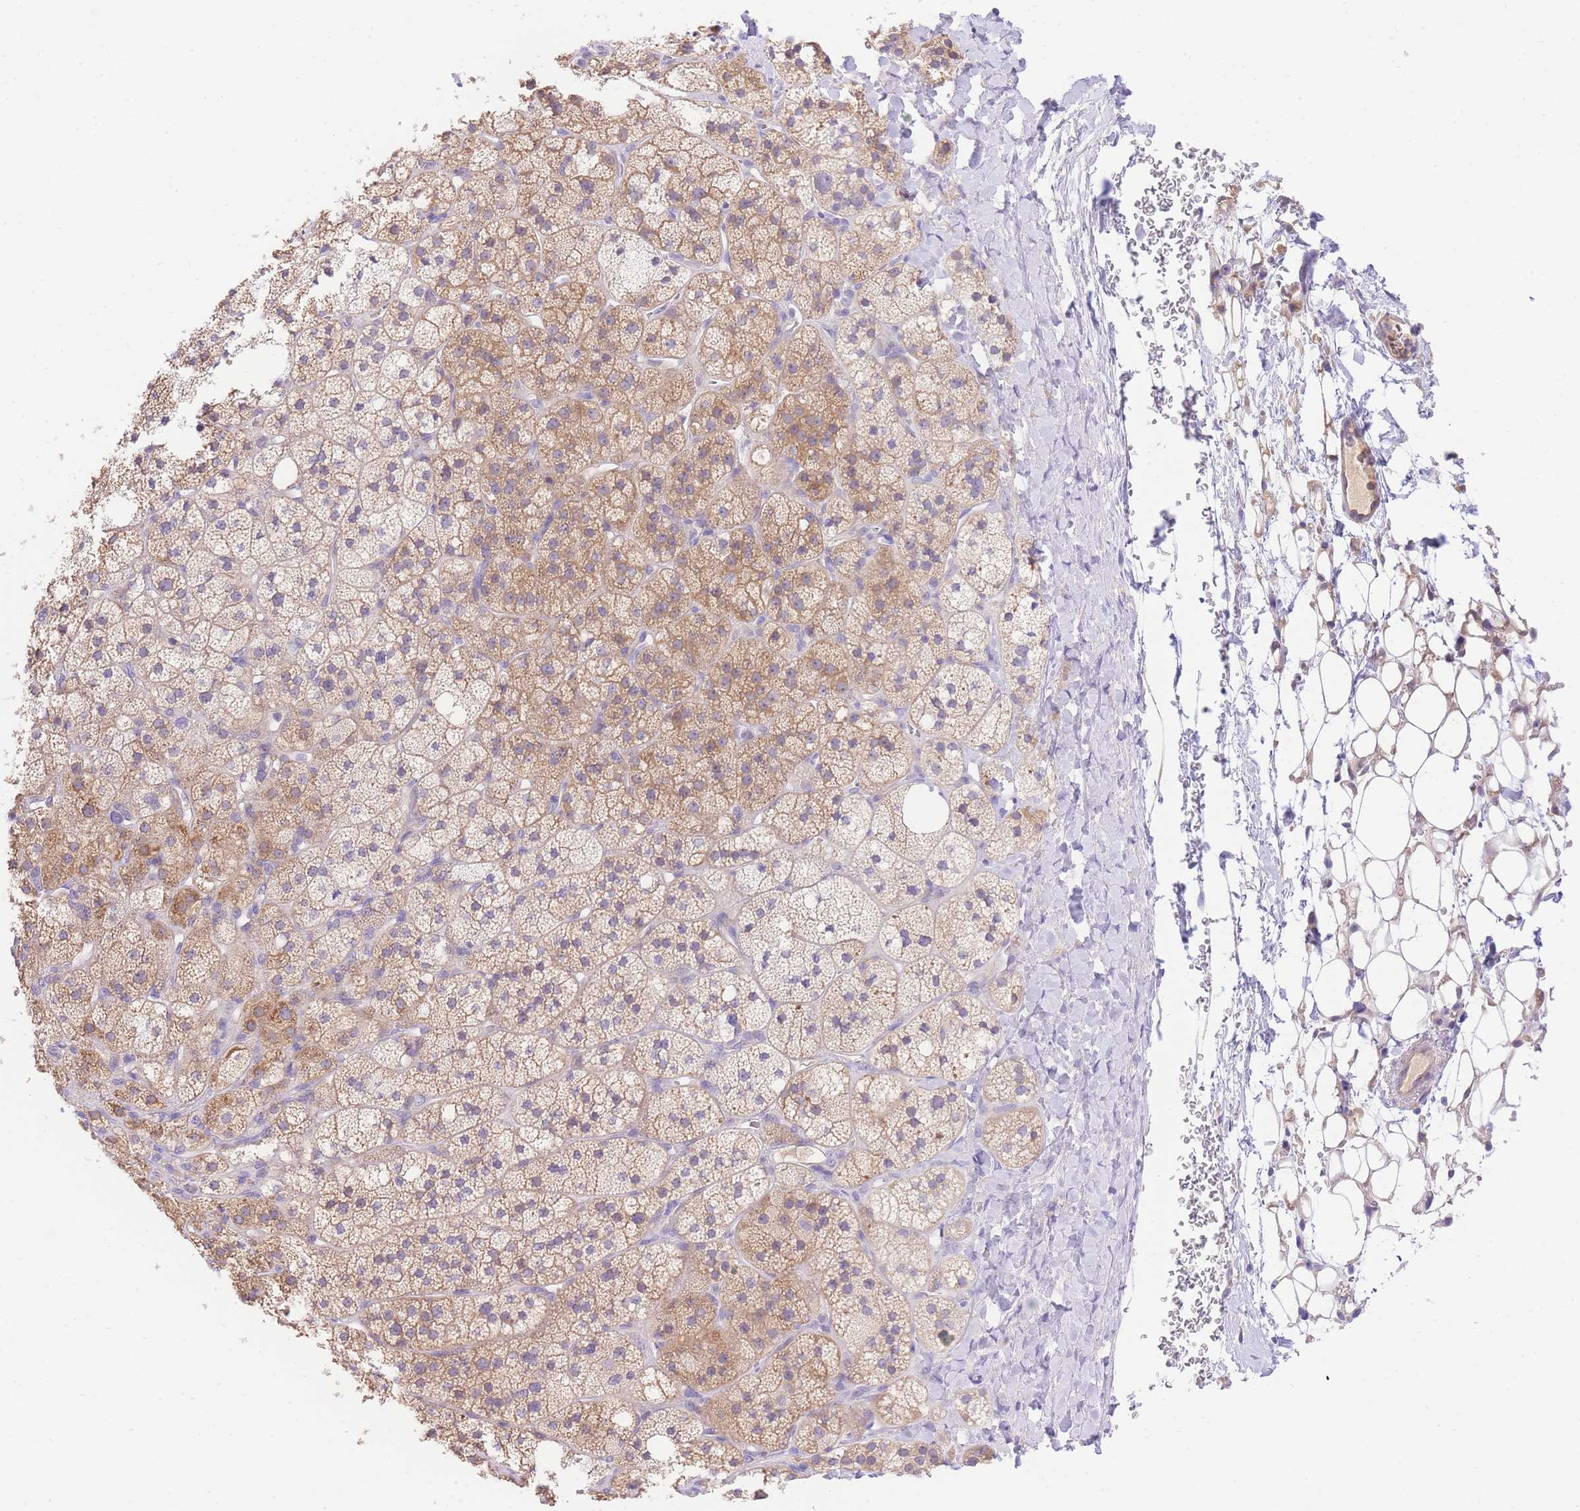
{"staining": {"intensity": "moderate", "quantity": "25%-75%", "location": "cytoplasmic/membranous"}, "tissue": "adrenal gland", "cell_type": "Glandular cells", "image_type": "normal", "snomed": [{"axis": "morphology", "description": "Normal tissue, NOS"}, {"axis": "topography", "description": "Adrenal gland"}], "caption": "A brown stain highlights moderate cytoplasmic/membranous expression of a protein in glandular cells of normal human adrenal gland.", "gene": "LIPH", "patient": {"sex": "male", "age": 61}}